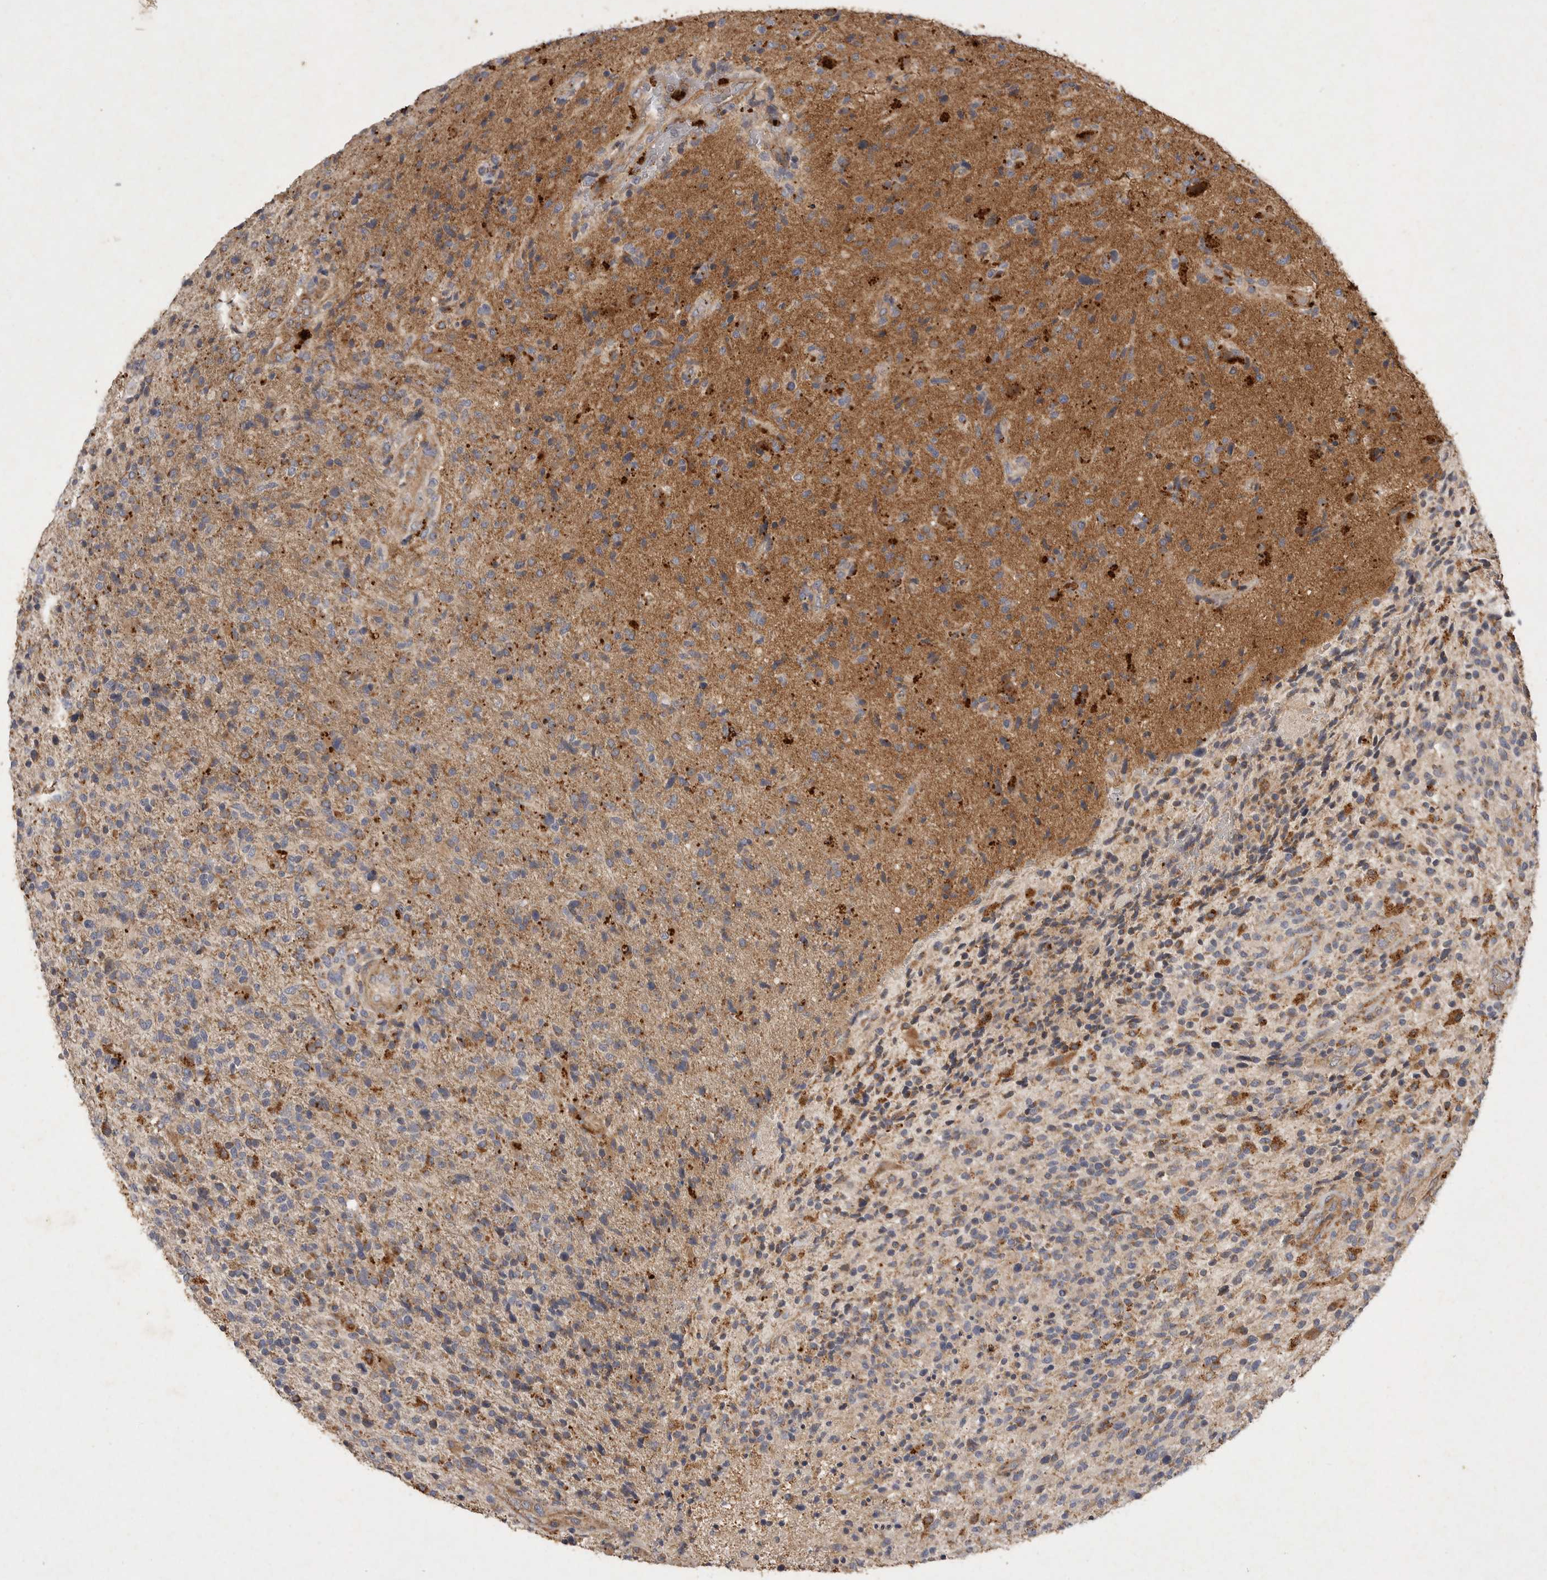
{"staining": {"intensity": "moderate", "quantity": "25%-75%", "location": "cytoplasmic/membranous"}, "tissue": "glioma", "cell_type": "Tumor cells", "image_type": "cancer", "snomed": [{"axis": "morphology", "description": "Glioma, malignant, High grade"}, {"axis": "topography", "description": "Brain"}], "caption": "An immunohistochemistry histopathology image of tumor tissue is shown. Protein staining in brown shows moderate cytoplasmic/membranous positivity in malignant high-grade glioma within tumor cells. The staining is performed using DAB (3,3'-diaminobenzidine) brown chromogen to label protein expression. The nuclei are counter-stained blue using hematoxylin.", "gene": "MRPL41", "patient": {"sex": "male", "age": 72}}